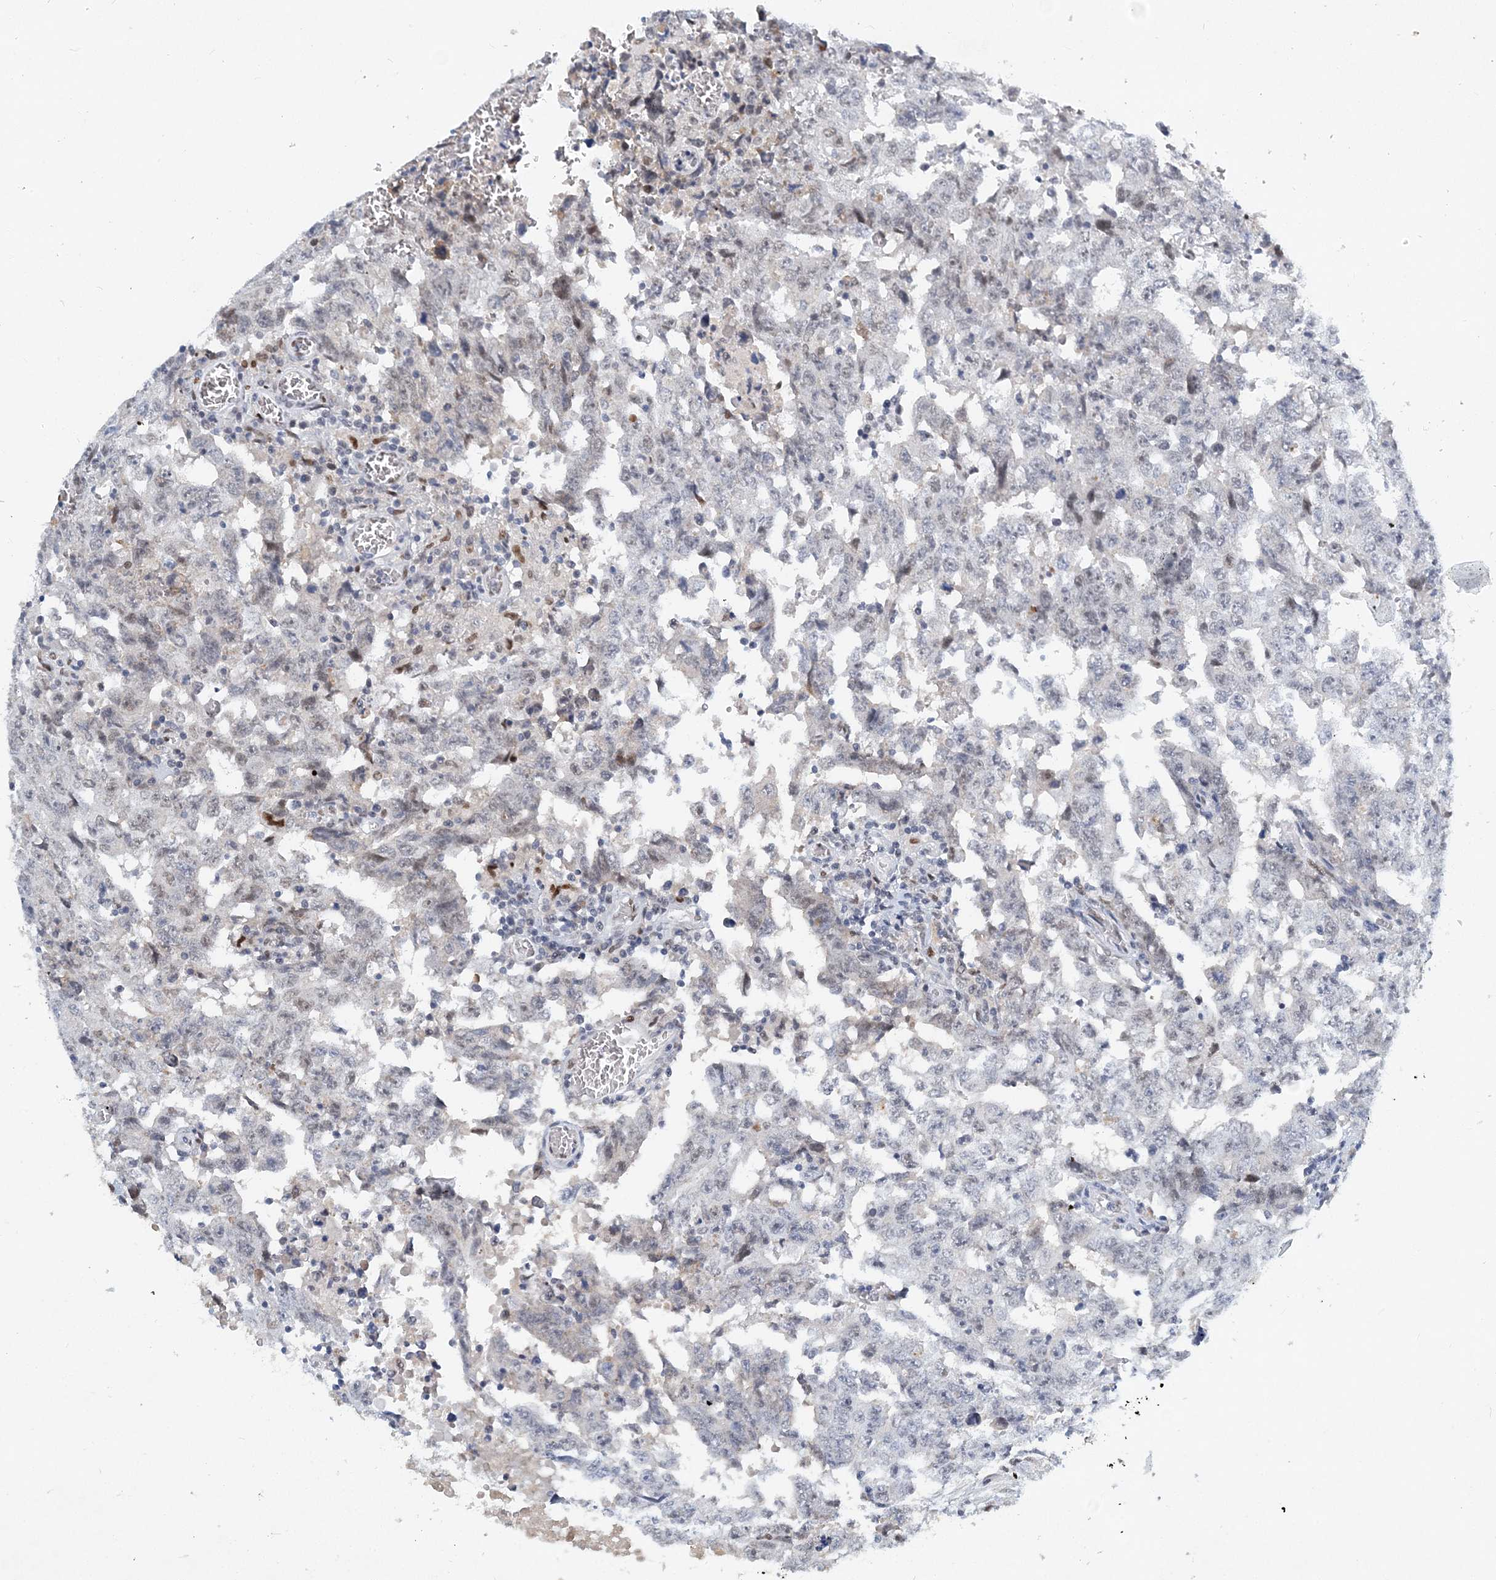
{"staining": {"intensity": "negative", "quantity": "none", "location": "none"}, "tissue": "testis cancer", "cell_type": "Tumor cells", "image_type": "cancer", "snomed": [{"axis": "morphology", "description": "Carcinoma, Embryonal, NOS"}, {"axis": "topography", "description": "Testis"}], "caption": "Tumor cells are negative for protein expression in human testis cancer (embryonal carcinoma).", "gene": "KPNA4", "patient": {"sex": "male", "age": 26}}